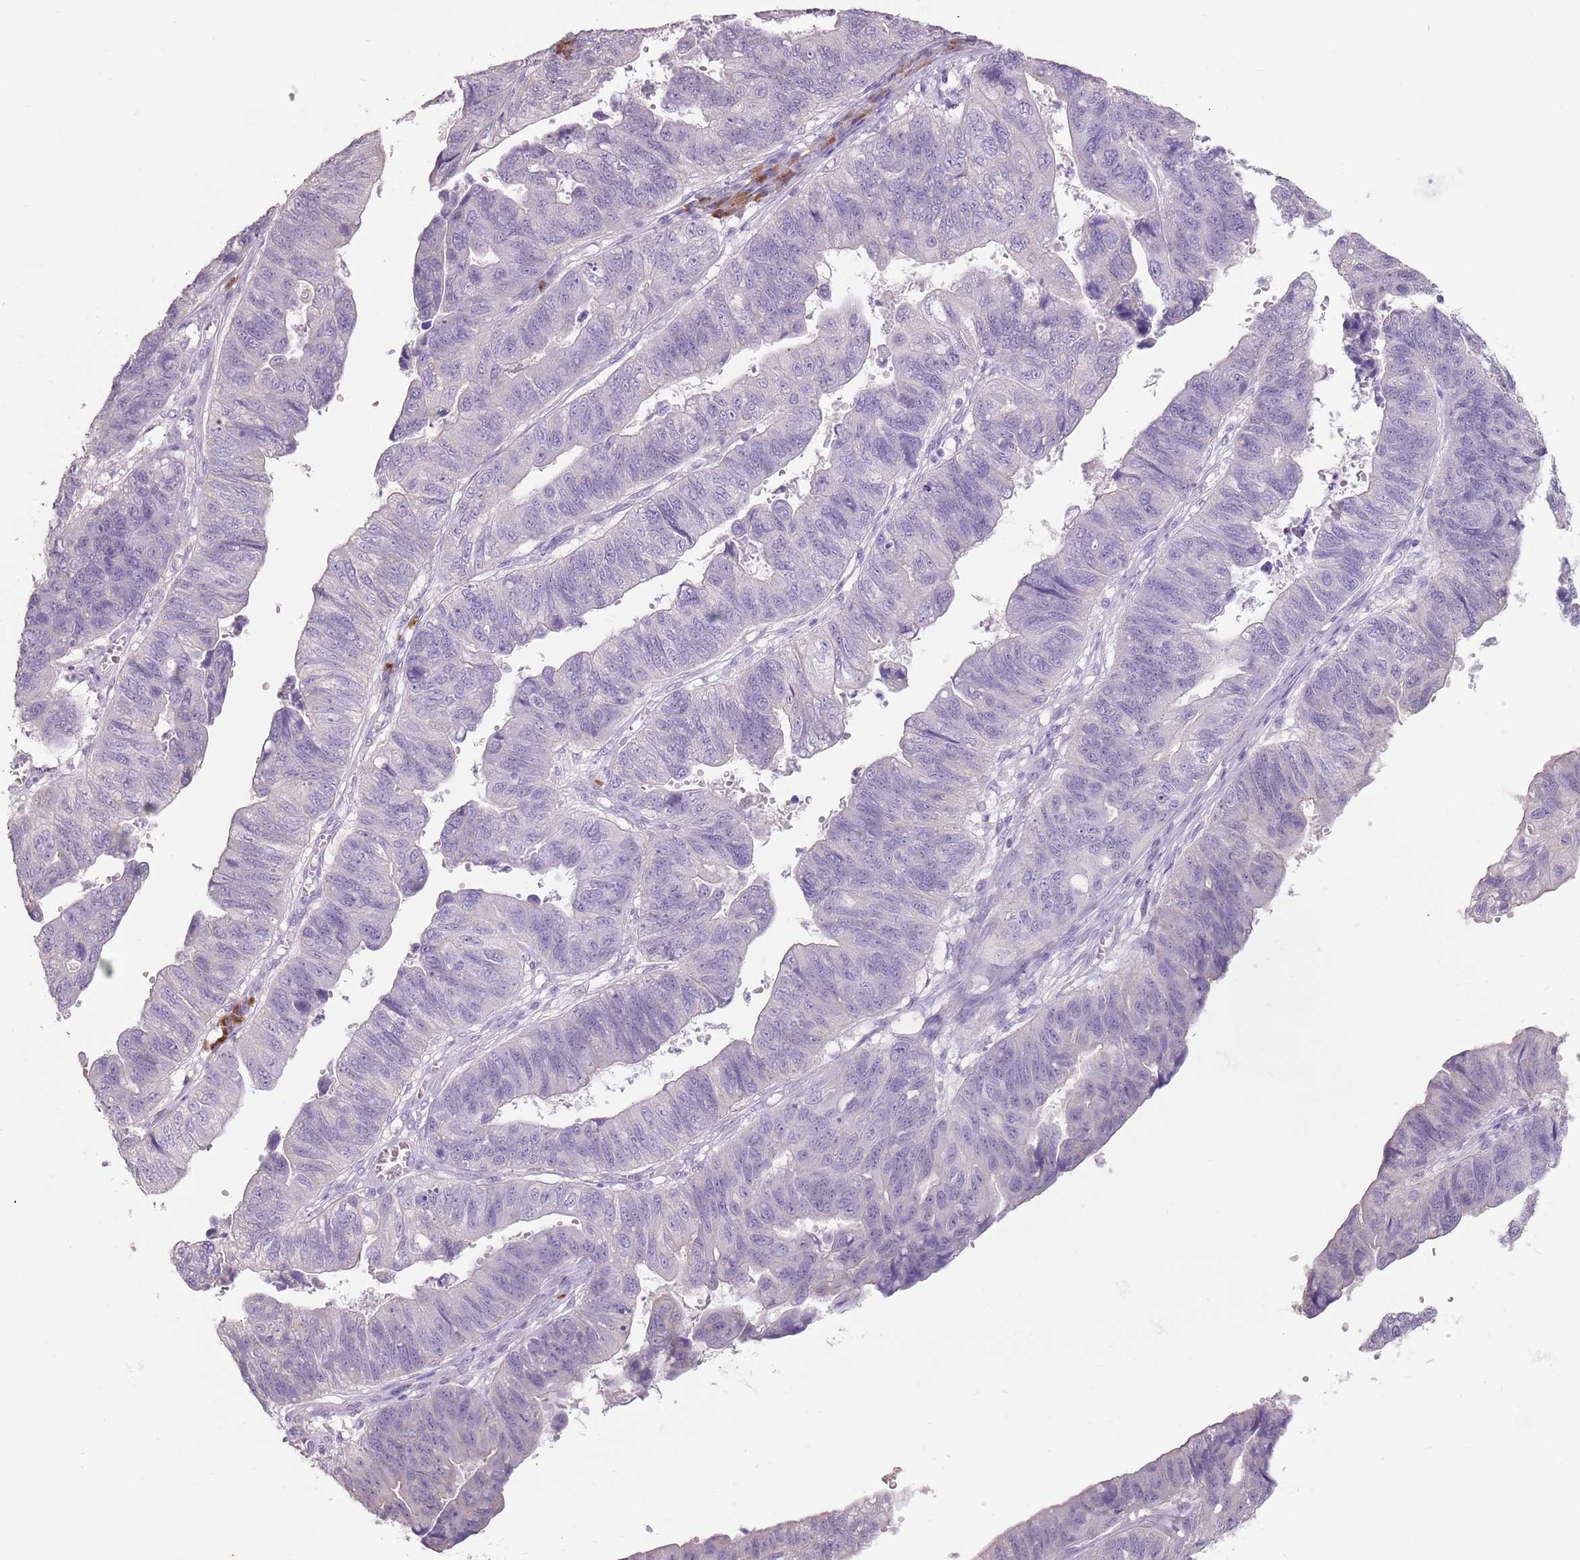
{"staining": {"intensity": "negative", "quantity": "none", "location": "none"}, "tissue": "stomach cancer", "cell_type": "Tumor cells", "image_type": "cancer", "snomed": [{"axis": "morphology", "description": "Adenocarcinoma, NOS"}, {"axis": "topography", "description": "Stomach"}], "caption": "Stomach cancer (adenocarcinoma) stained for a protein using immunohistochemistry demonstrates no expression tumor cells.", "gene": "STYK1", "patient": {"sex": "male", "age": 59}}